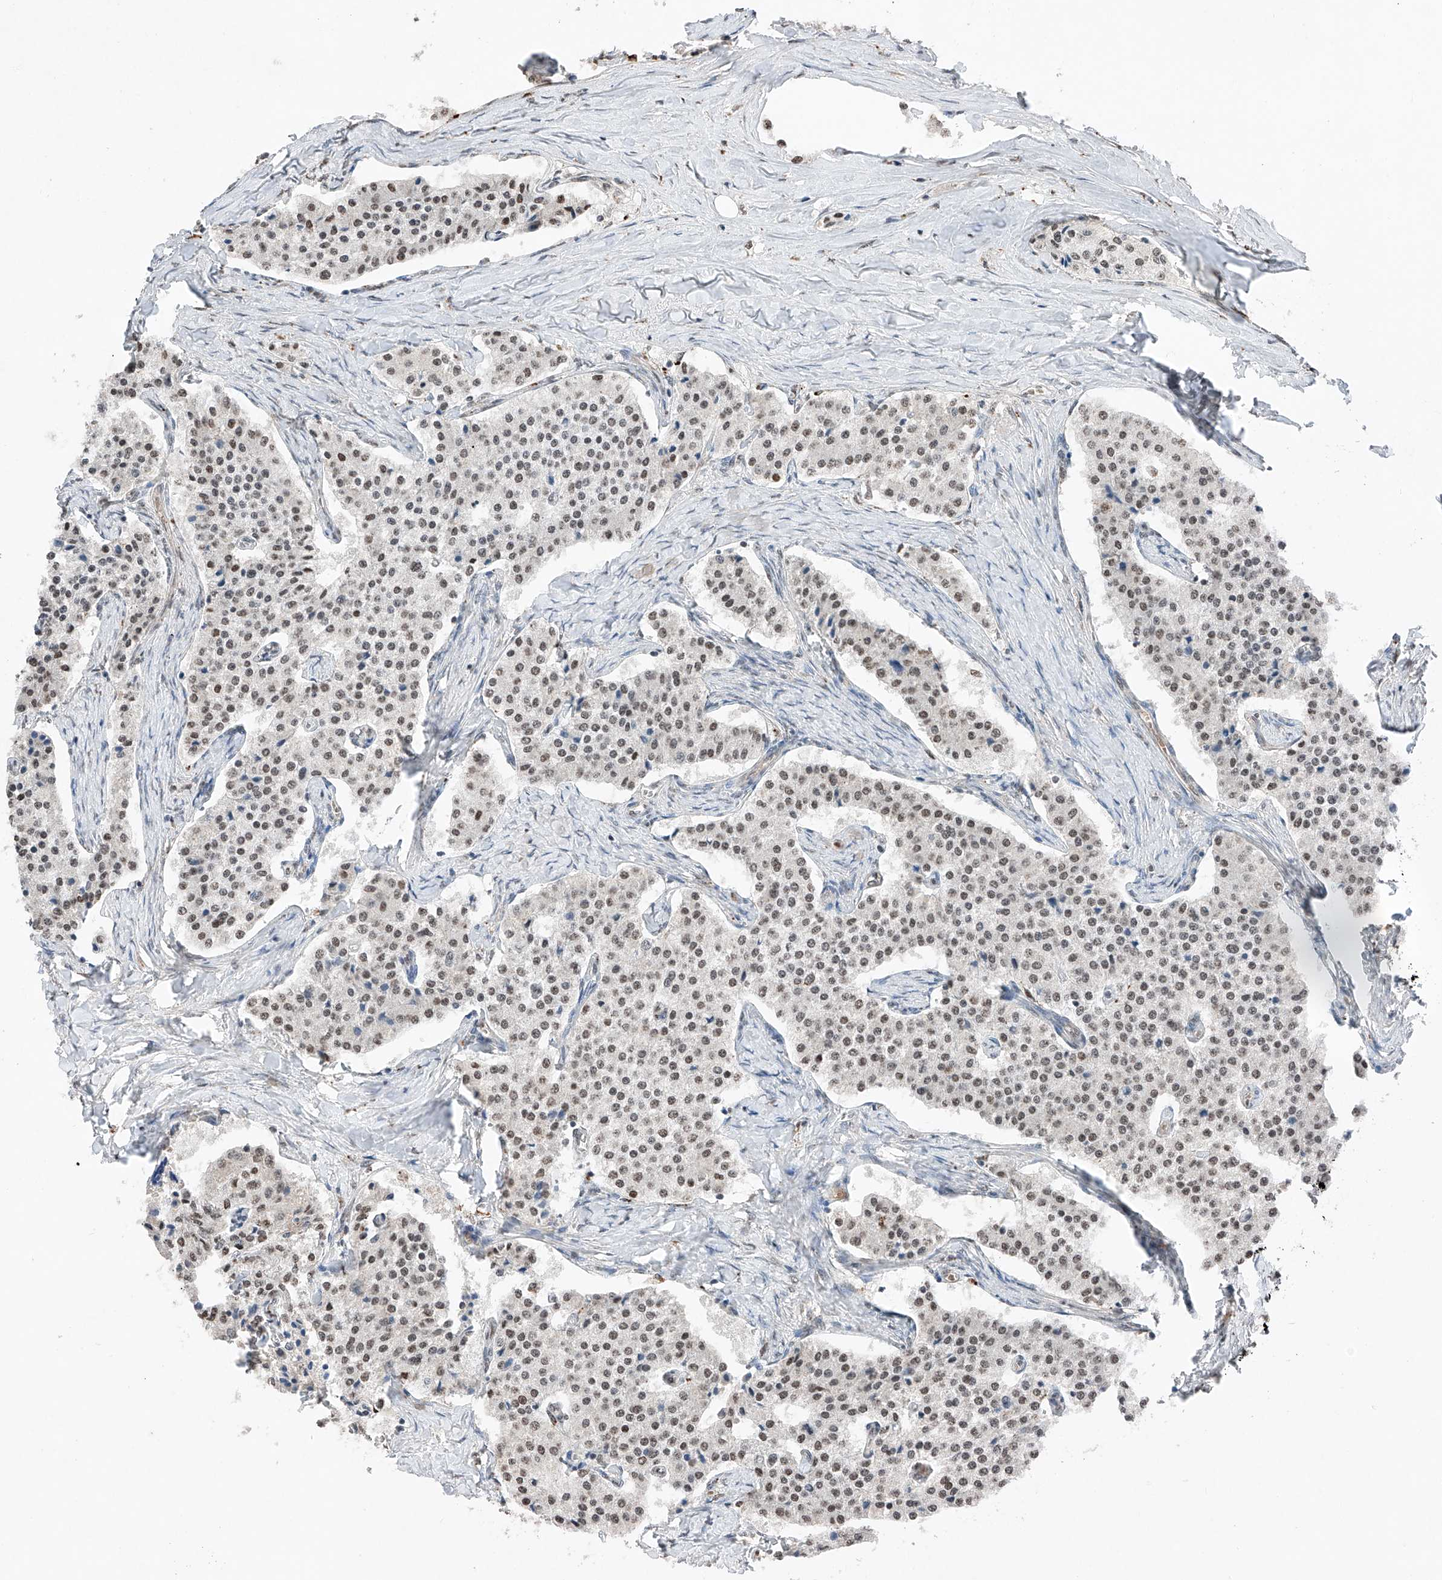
{"staining": {"intensity": "weak", "quantity": "25%-75%", "location": "nuclear"}, "tissue": "carcinoid", "cell_type": "Tumor cells", "image_type": "cancer", "snomed": [{"axis": "morphology", "description": "Carcinoid, malignant, NOS"}, {"axis": "topography", "description": "Colon"}], "caption": "There is low levels of weak nuclear expression in tumor cells of carcinoid (malignant), as demonstrated by immunohistochemical staining (brown color).", "gene": "TBX4", "patient": {"sex": "female", "age": 52}}